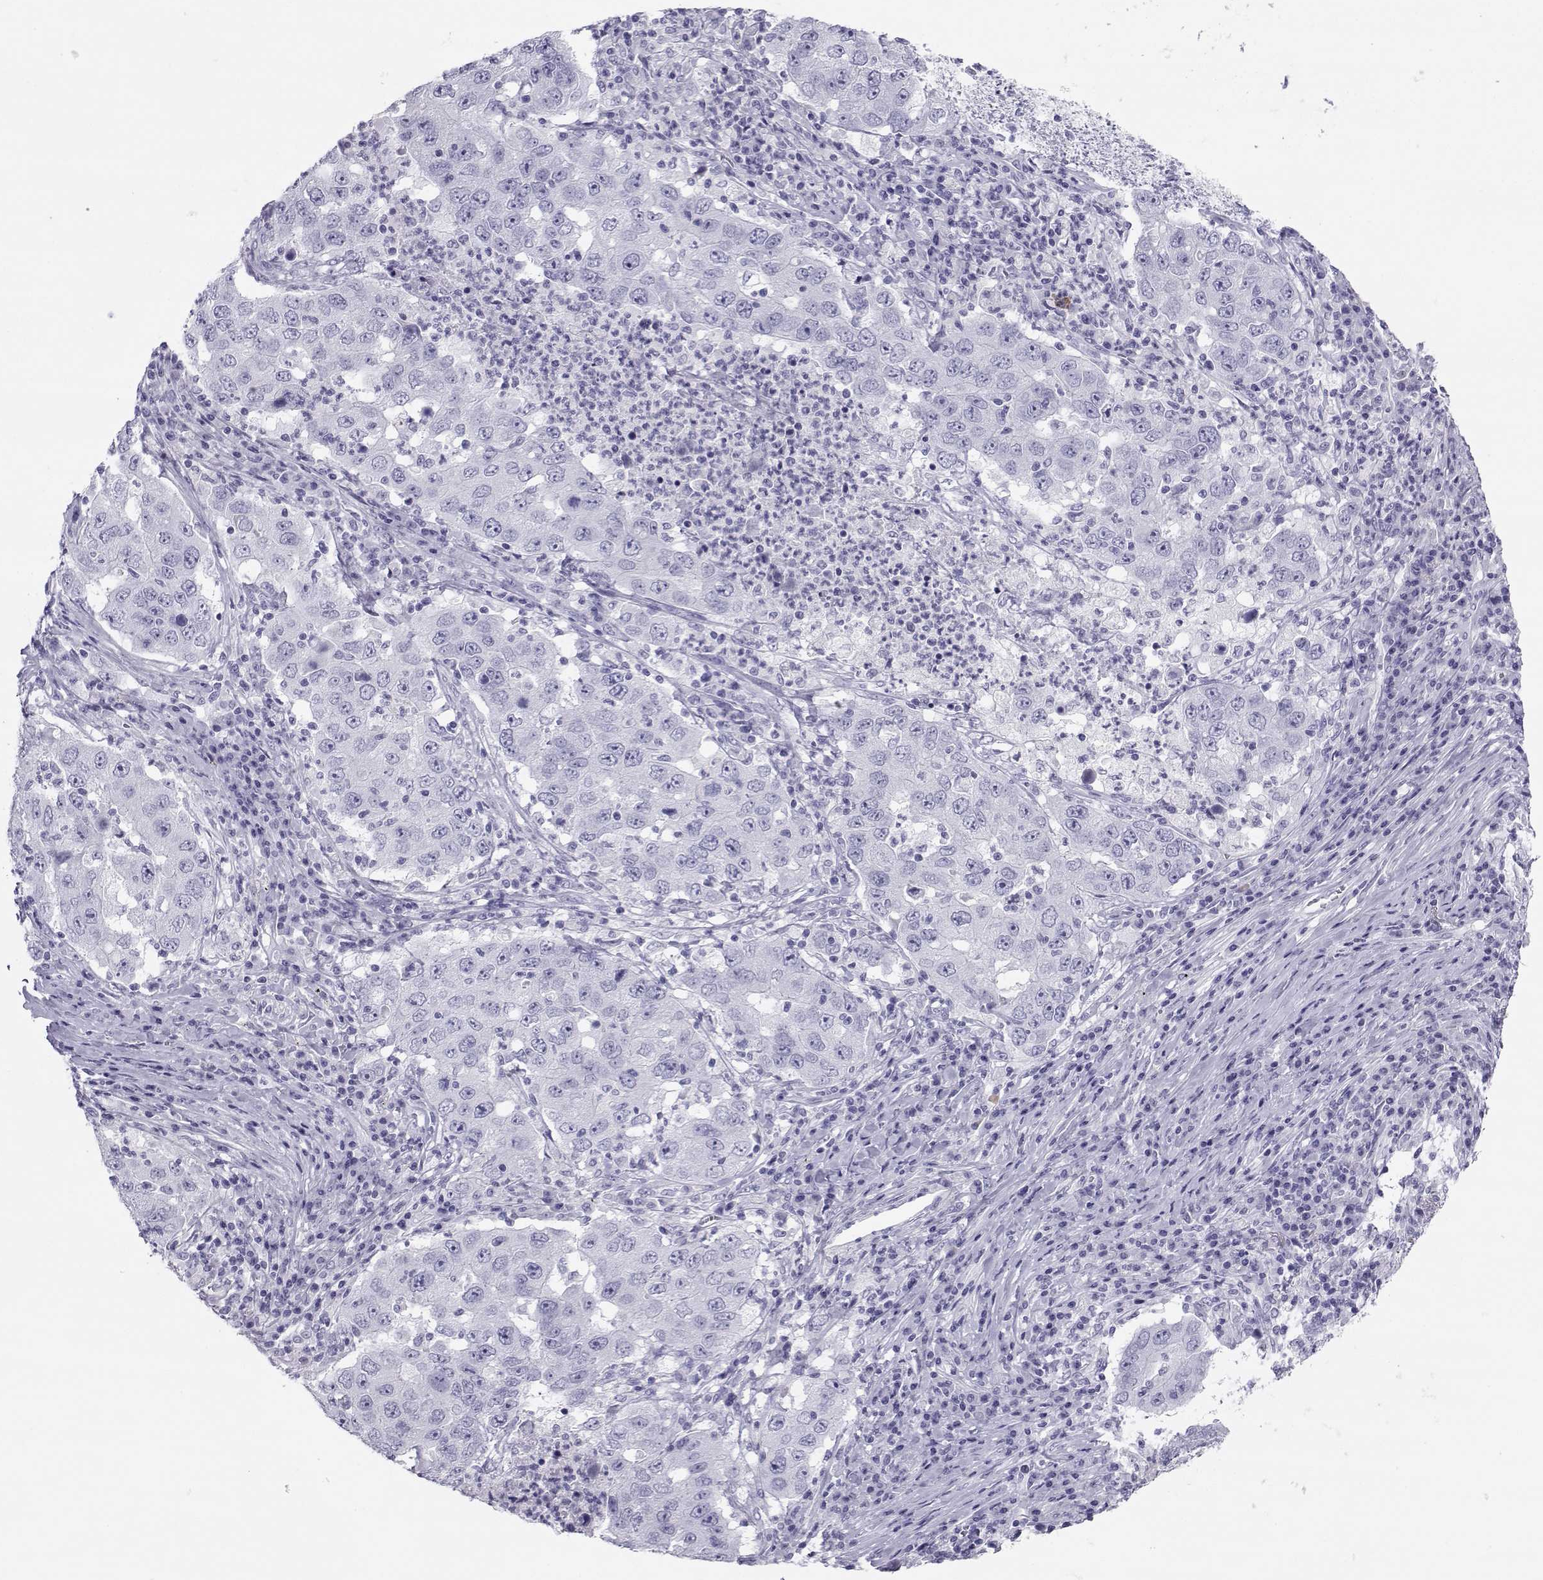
{"staining": {"intensity": "negative", "quantity": "none", "location": "none"}, "tissue": "lung cancer", "cell_type": "Tumor cells", "image_type": "cancer", "snomed": [{"axis": "morphology", "description": "Adenocarcinoma, NOS"}, {"axis": "topography", "description": "Lung"}], "caption": "The histopathology image exhibits no staining of tumor cells in lung adenocarcinoma. The staining was performed using DAB to visualize the protein expression in brown, while the nuclei were stained in blue with hematoxylin (Magnification: 20x).", "gene": "SST", "patient": {"sex": "male", "age": 73}}